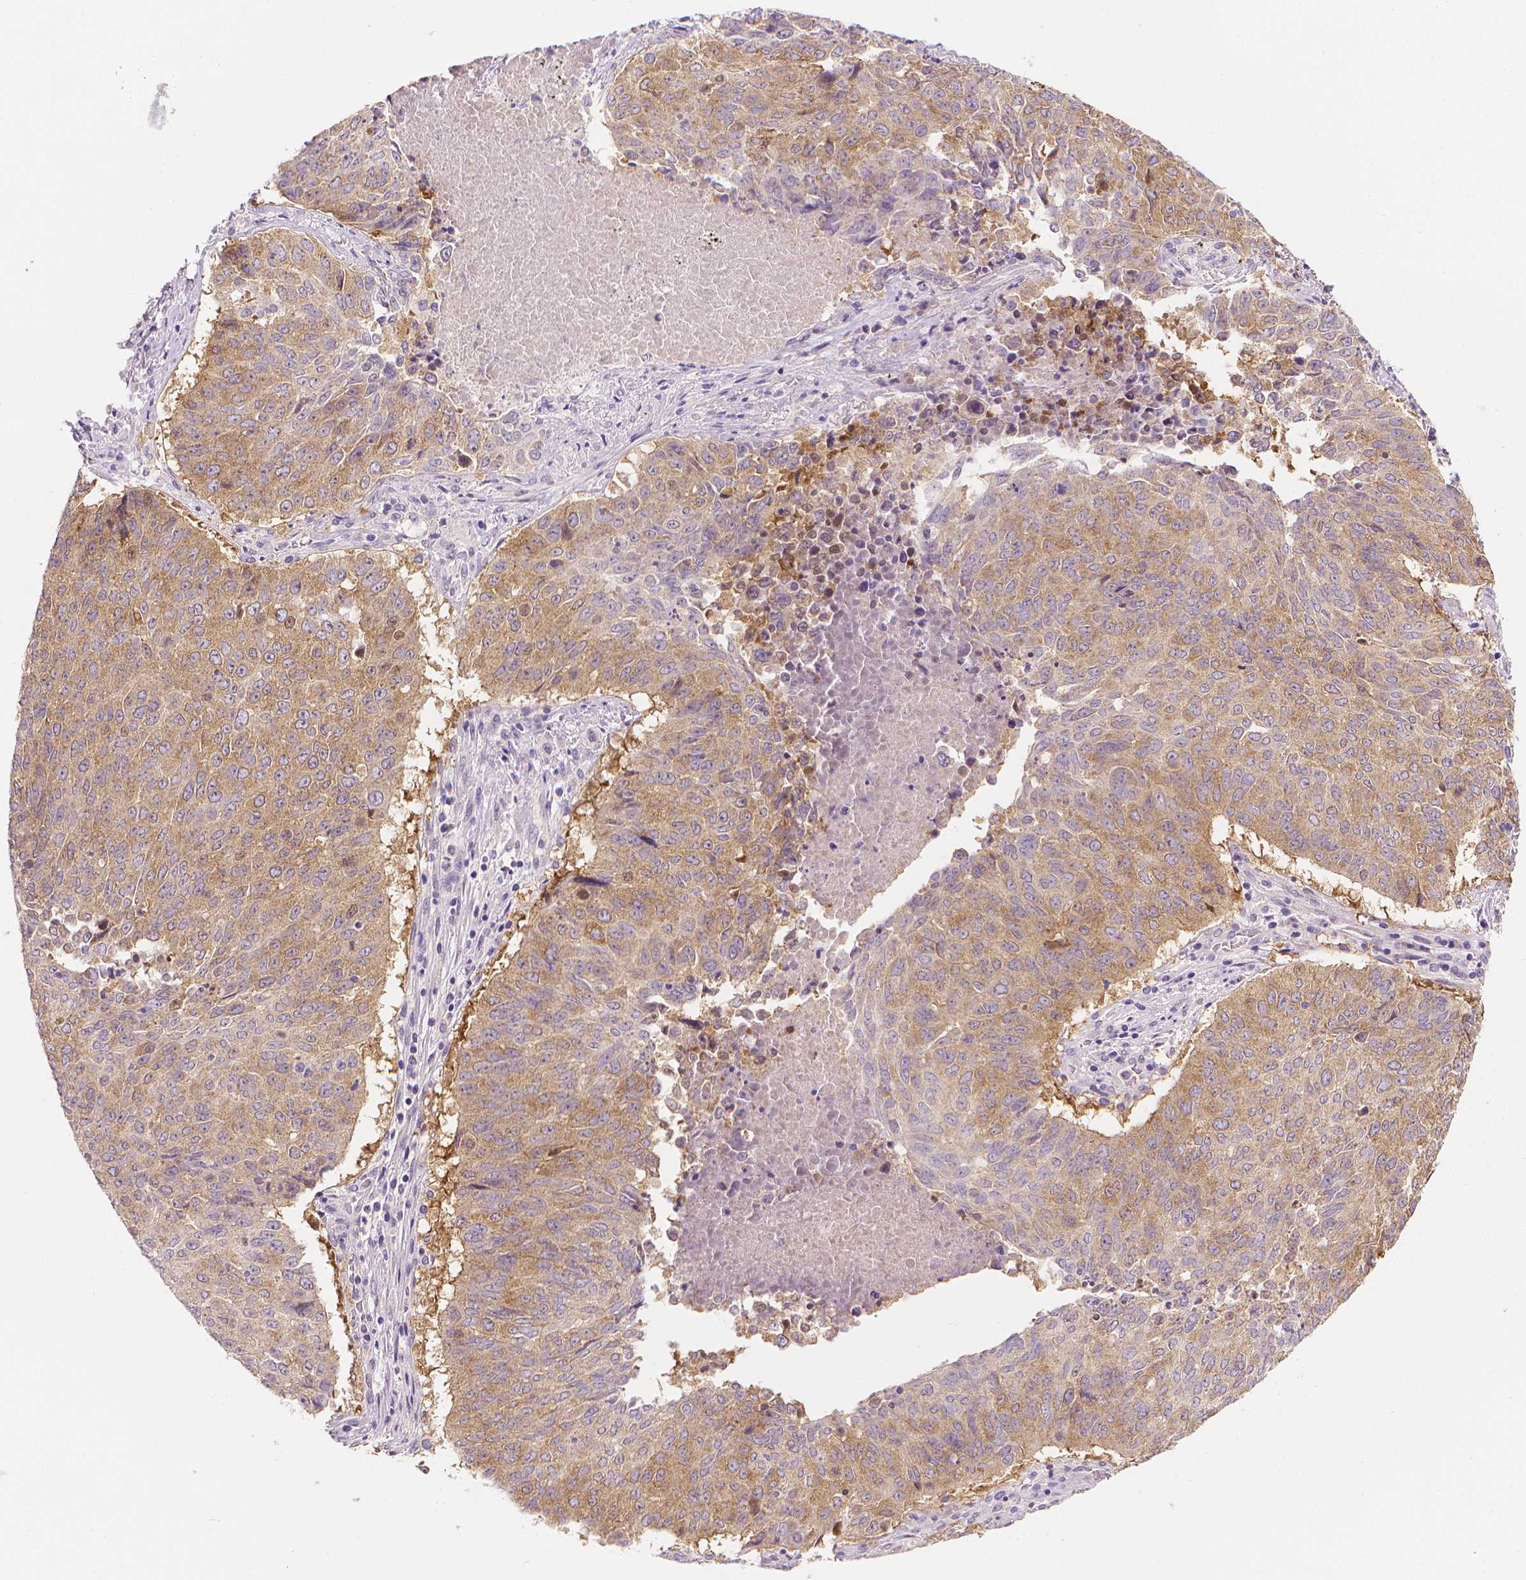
{"staining": {"intensity": "moderate", "quantity": "25%-75%", "location": "cytoplasmic/membranous"}, "tissue": "lung cancer", "cell_type": "Tumor cells", "image_type": "cancer", "snomed": [{"axis": "morphology", "description": "Normal tissue, NOS"}, {"axis": "morphology", "description": "Squamous cell carcinoma, NOS"}, {"axis": "topography", "description": "Bronchus"}, {"axis": "topography", "description": "Lung"}], "caption": "Protein staining by immunohistochemistry reveals moderate cytoplasmic/membranous staining in approximately 25%-75% of tumor cells in lung cancer.", "gene": "FASN", "patient": {"sex": "male", "age": 64}}